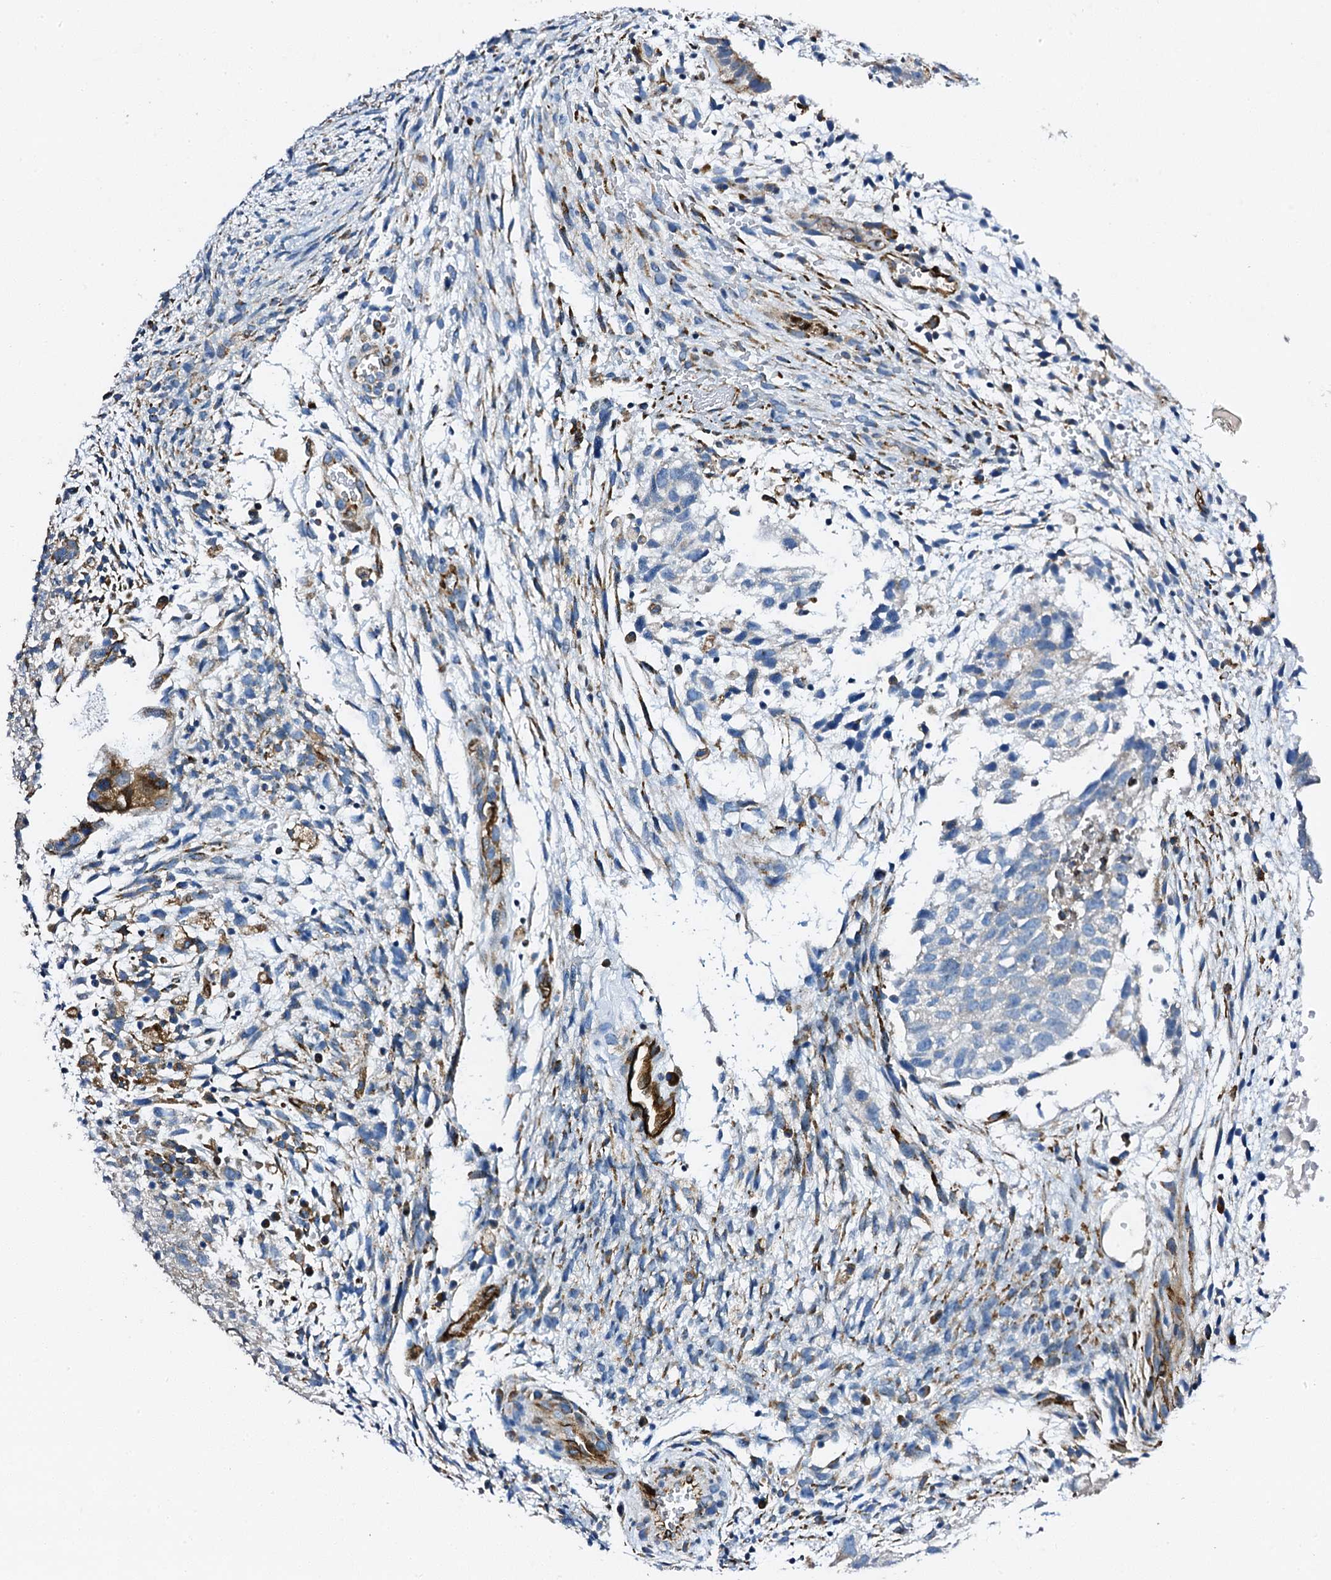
{"staining": {"intensity": "moderate", "quantity": "<25%", "location": "cytoplasmic/membranous"}, "tissue": "testis cancer", "cell_type": "Tumor cells", "image_type": "cancer", "snomed": [{"axis": "morphology", "description": "Carcinoma, Embryonal, NOS"}, {"axis": "topography", "description": "Testis"}], "caption": "An IHC histopathology image of neoplastic tissue is shown. Protein staining in brown shows moderate cytoplasmic/membranous positivity in testis cancer (embryonal carcinoma) within tumor cells.", "gene": "DBX1", "patient": {"sex": "male", "age": 37}}